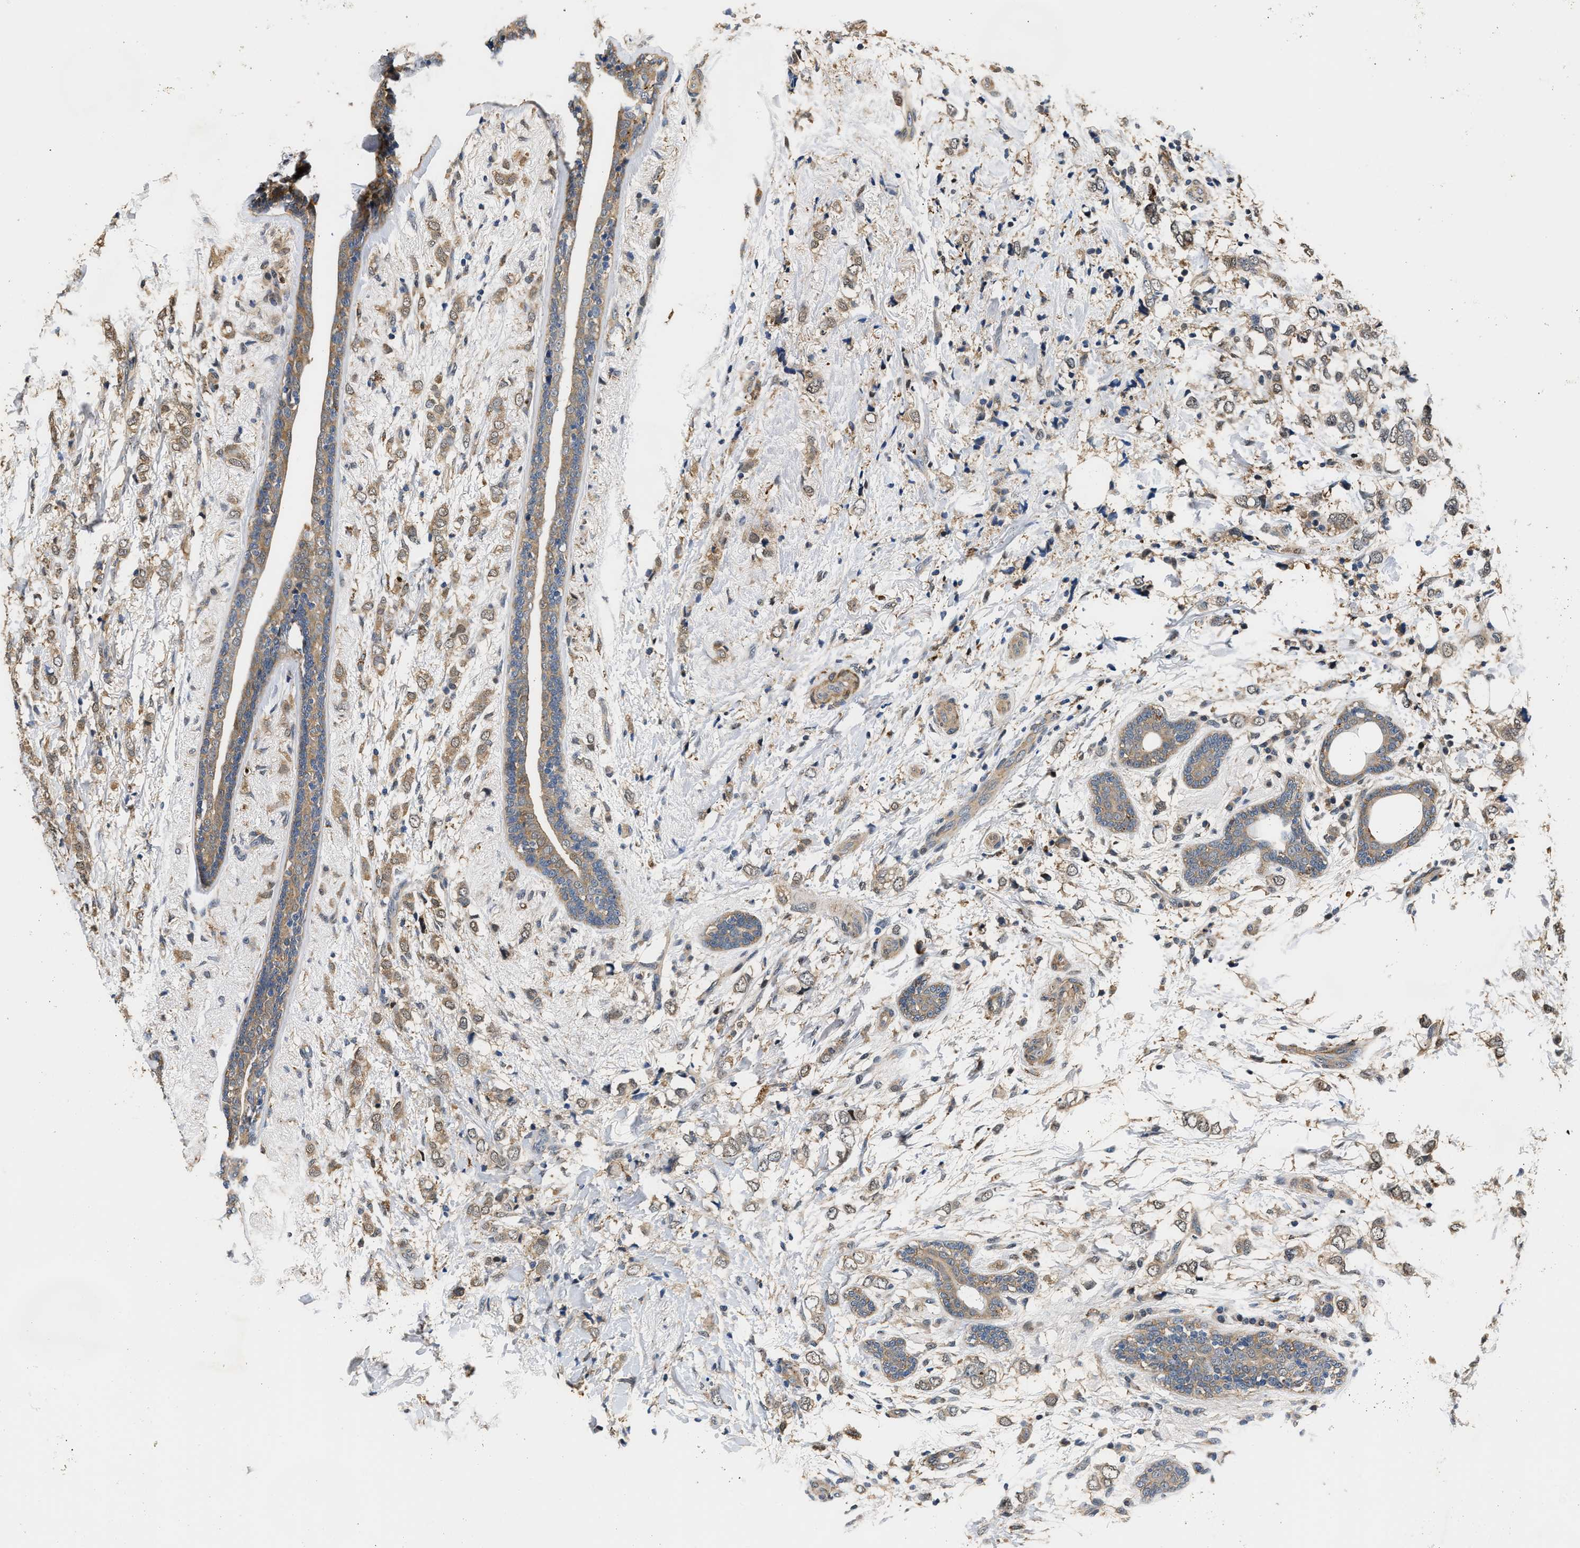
{"staining": {"intensity": "moderate", "quantity": ">75%", "location": "cytoplasmic/membranous"}, "tissue": "breast cancer", "cell_type": "Tumor cells", "image_type": "cancer", "snomed": [{"axis": "morphology", "description": "Normal tissue, NOS"}, {"axis": "morphology", "description": "Lobular carcinoma"}, {"axis": "topography", "description": "Breast"}], "caption": "Lobular carcinoma (breast) stained with a protein marker demonstrates moderate staining in tumor cells.", "gene": "LARP6", "patient": {"sex": "female", "age": 47}}